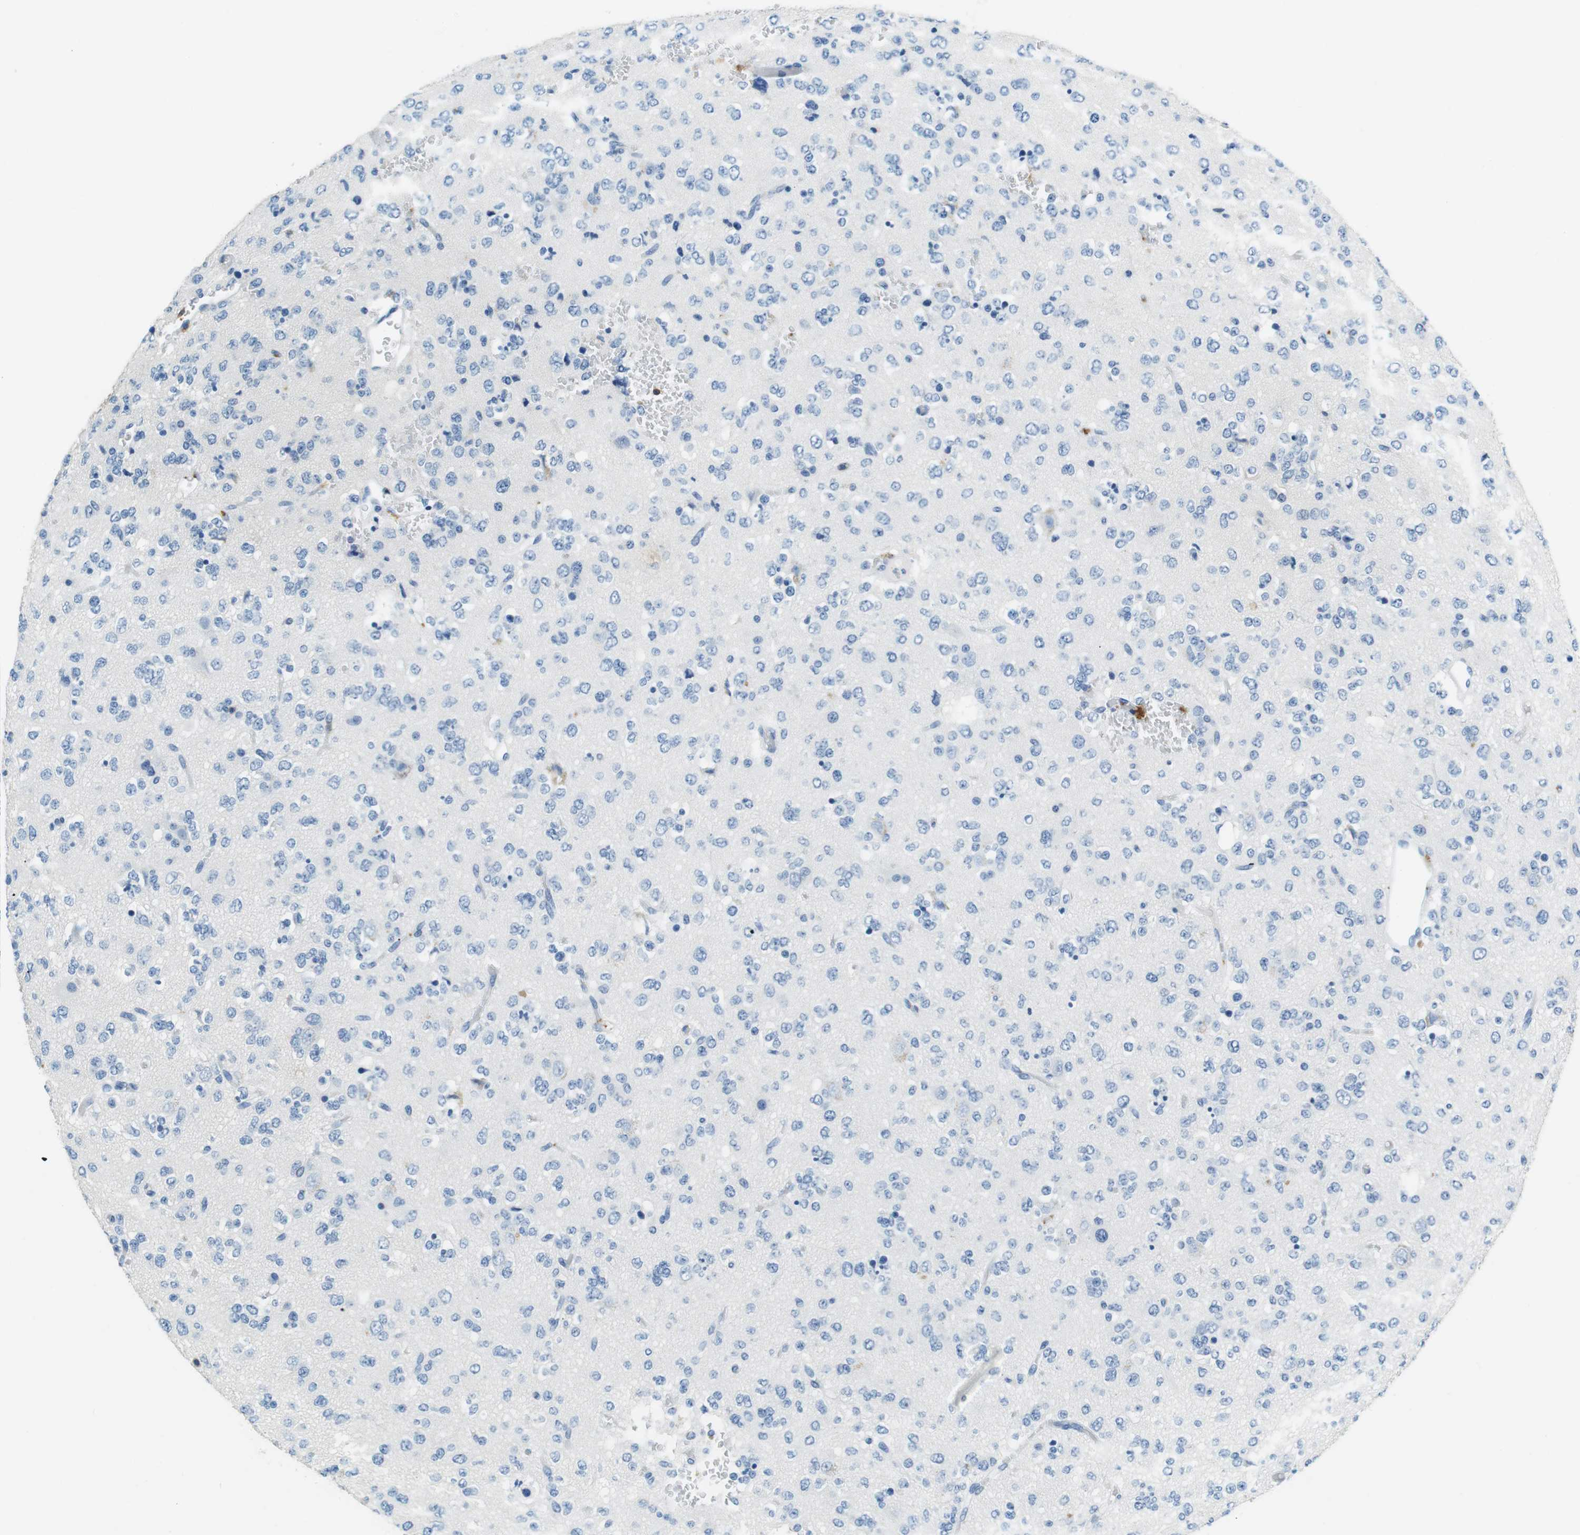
{"staining": {"intensity": "negative", "quantity": "none", "location": "none"}, "tissue": "glioma", "cell_type": "Tumor cells", "image_type": "cancer", "snomed": [{"axis": "morphology", "description": "Glioma, malignant, Low grade"}, {"axis": "topography", "description": "Brain"}], "caption": "High power microscopy image of an immunohistochemistry (IHC) histopathology image of glioma, revealing no significant positivity in tumor cells.", "gene": "LAT", "patient": {"sex": "male", "age": 38}}